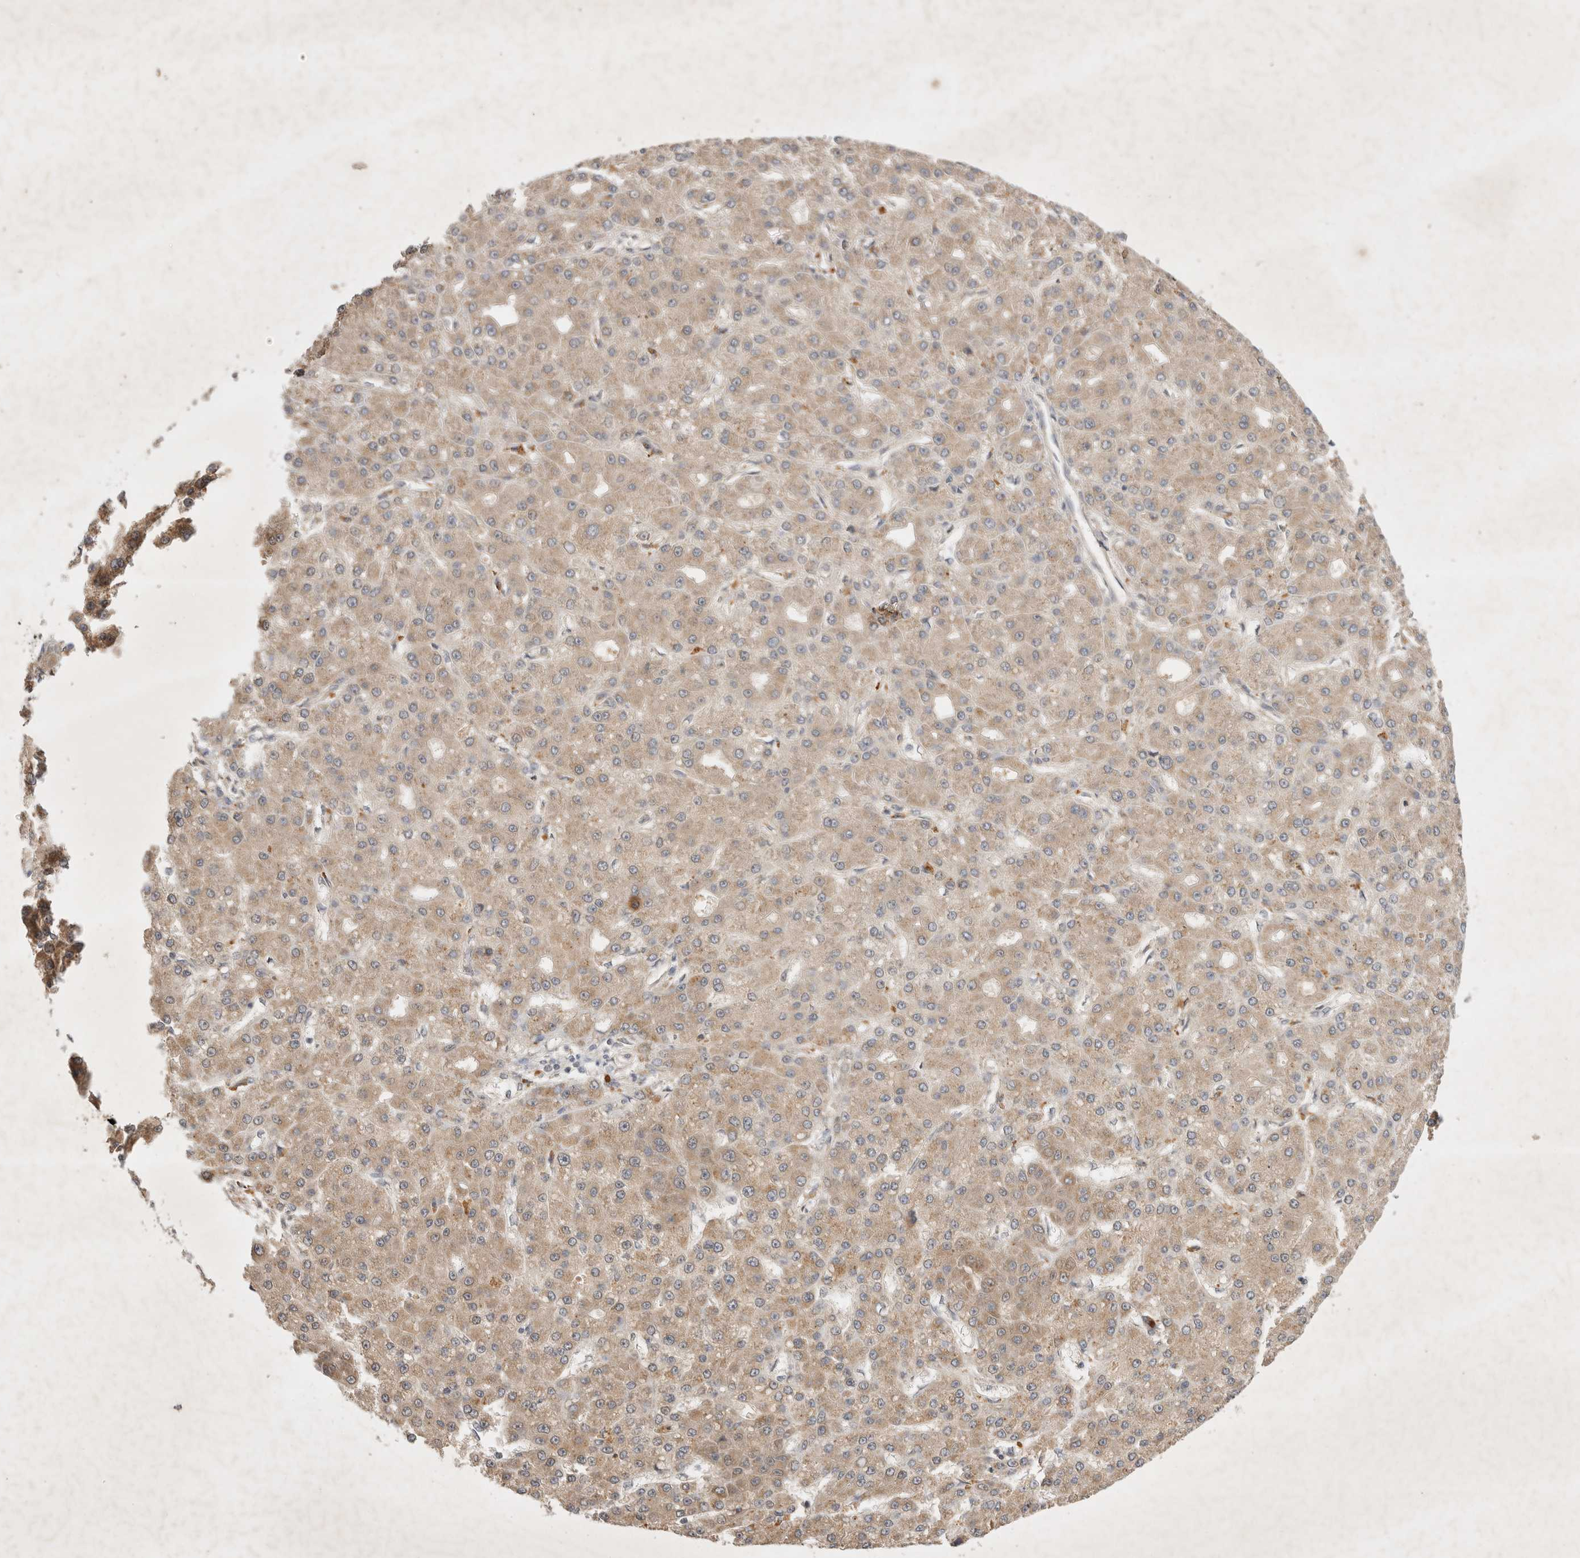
{"staining": {"intensity": "weak", "quantity": ">75%", "location": "cytoplasmic/membranous"}, "tissue": "liver cancer", "cell_type": "Tumor cells", "image_type": "cancer", "snomed": [{"axis": "morphology", "description": "Carcinoma, Hepatocellular, NOS"}, {"axis": "topography", "description": "Liver"}], "caption": "DAB immunohistochemical staining of liver hepatocellular carcinoma demonstrates weak cytoplasmic/membranous protein expression in about >75% of tumor cells.", "gene": "YES1", "patient": {"sex": "male", "age": 67}}